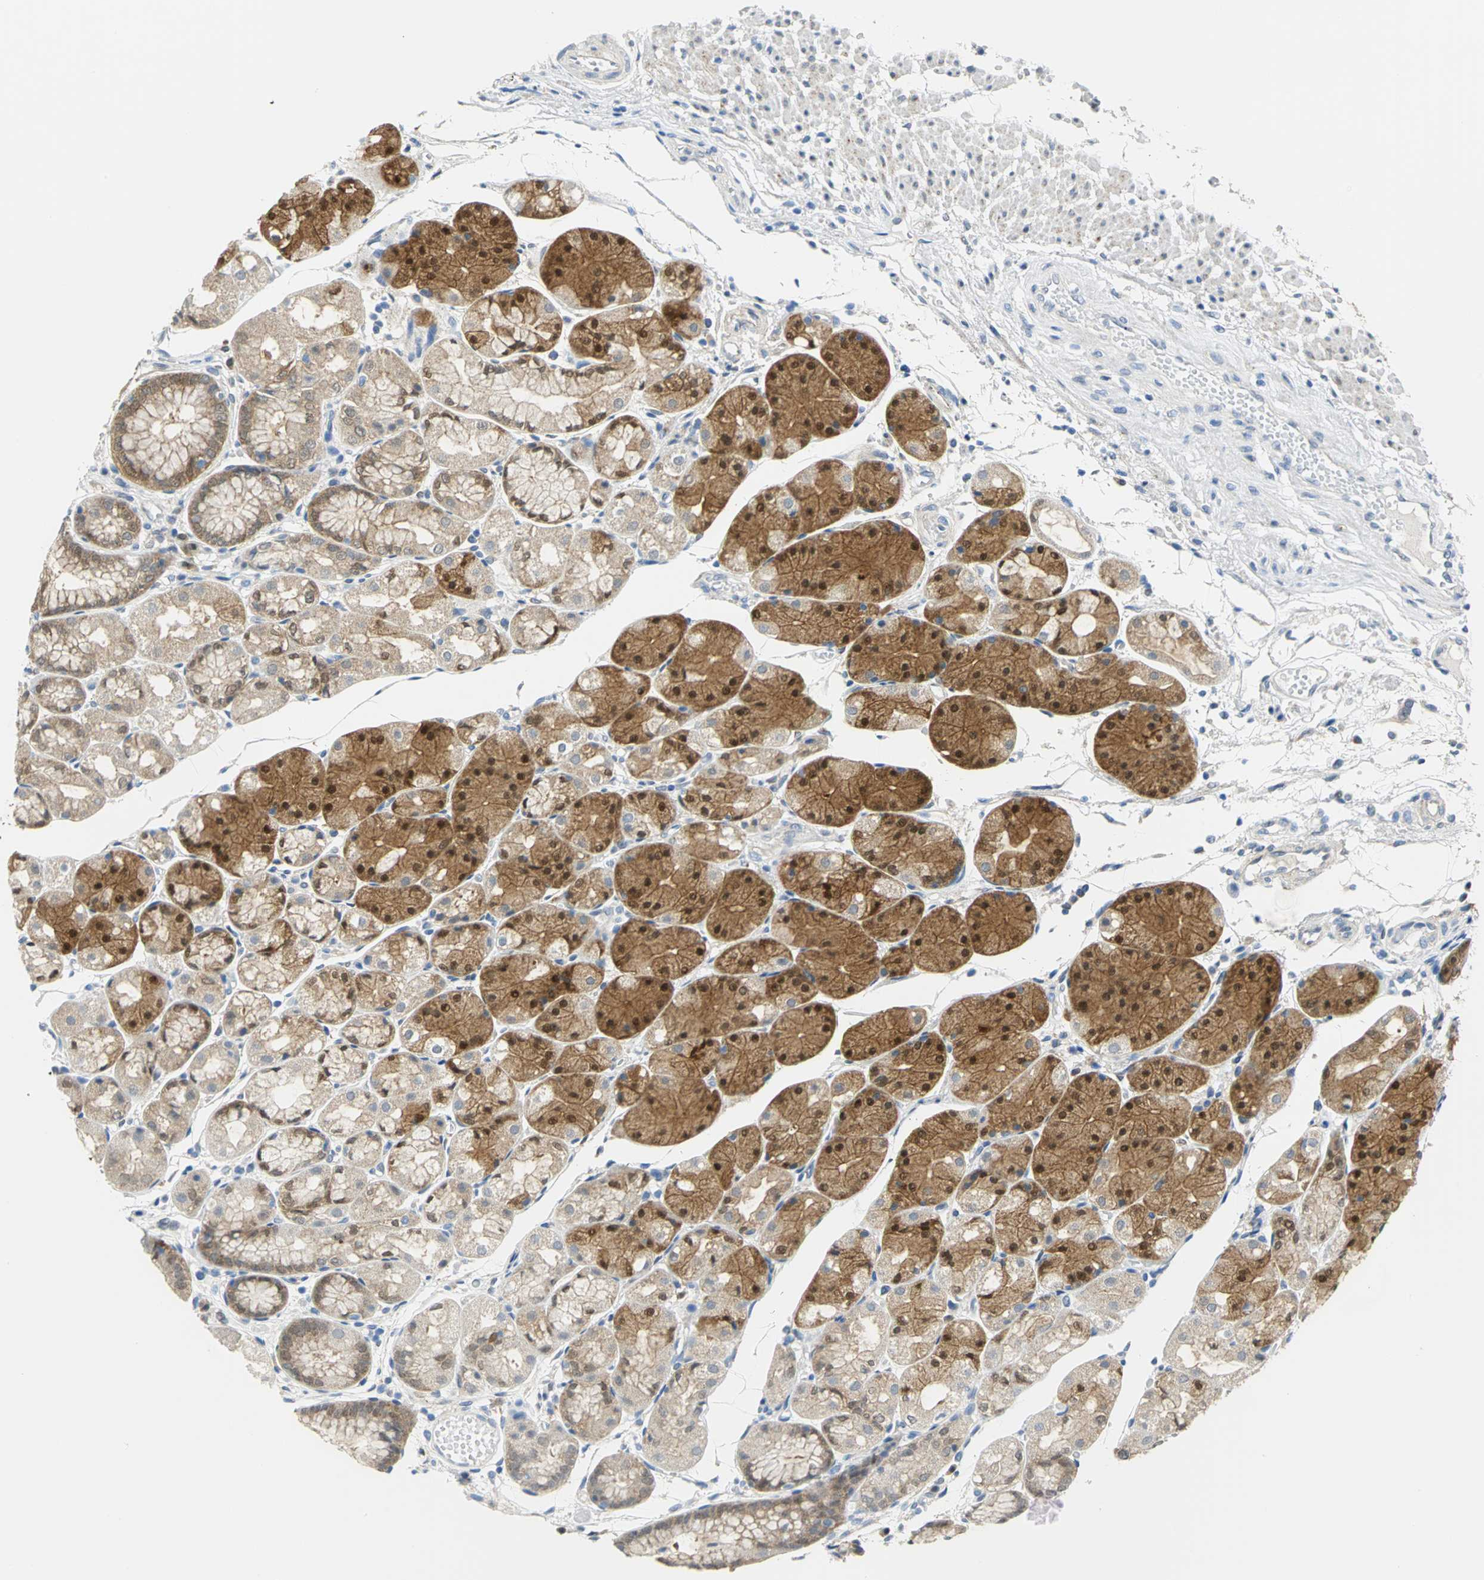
{"staining": {"intensity": "moderate", "quantity": ">75%", "location": "cytoplasmic/membranous,nuclear"}, "tissue": "stomach", "cell_type": "Glandular cells", "image_type": "normal", "snomed": [{"axis": "morphology", "description": "Normal tissue, NOS"}, {"axis": "topography", "description": "Stomach, upper"}], "caption": "Immunohistochemistry (DAB (3,3'-diaminobenzidine)) staining of normal stomach exhibits moderate cytoplasmic/membranous,nuclear protein expression in about >75% of glandular cells.", "gene": "PGM3", "patient": {"sex": "male", "age": 72}}